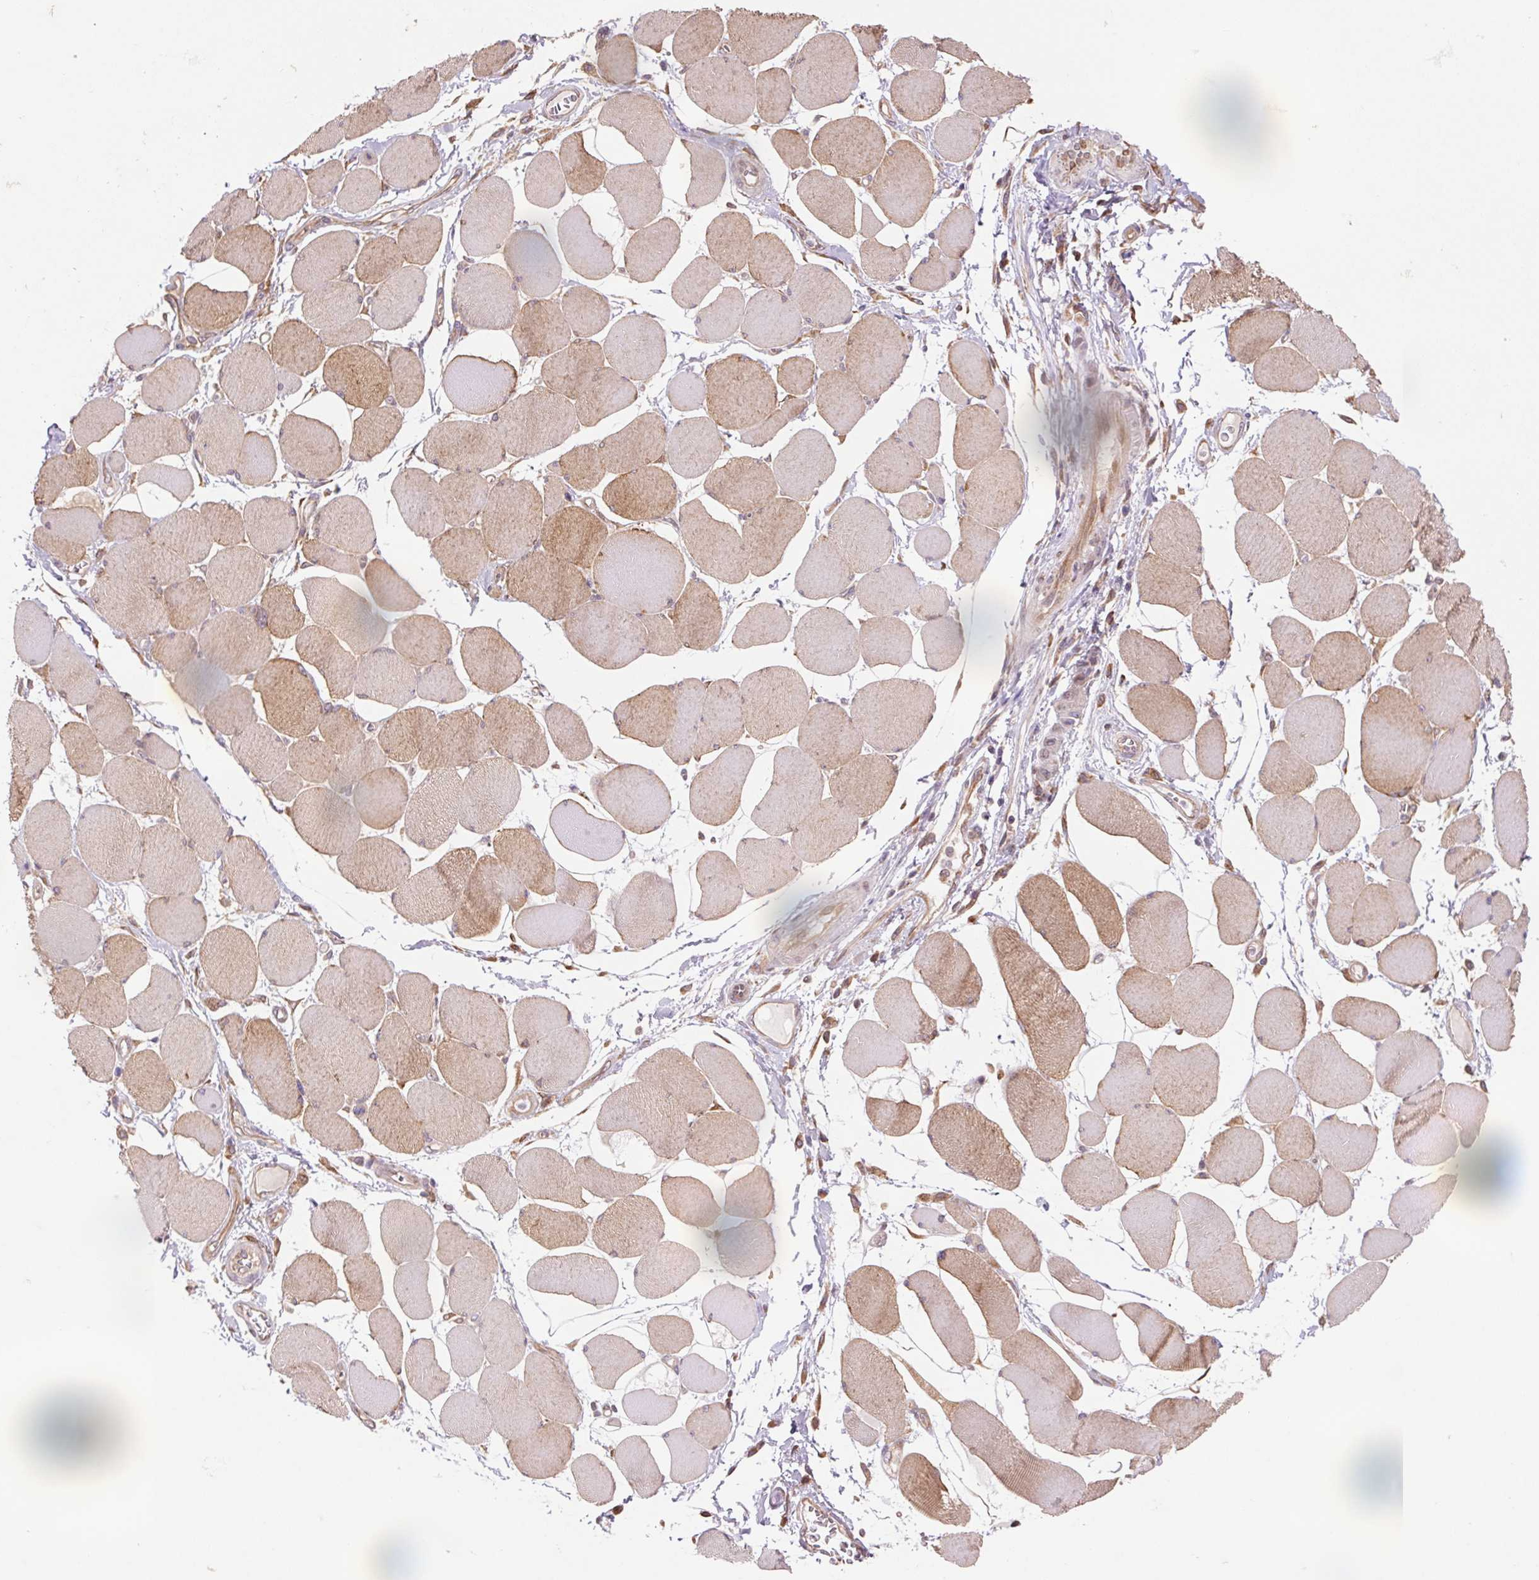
{"staining": {"intensity": "moderate", "quantity": "25%-75%", "location": "cytoplasmic/membranous"}, "tissue": "skeletal muscle", "cell_type": "Myocytes", "image_type": "normal", "snomed": [{"axis": "morphology", "description": "Normal tissue, NOS"}, {"axis": "topography", "description": "Skeletal muscle"}], "caption": "Immunohistochemical staining of unremarkable human skeletal muscle shows 25%-75% levels of moderate cytoplasmic/membranous protein staining in approximately 25%-75% of myocytes. Using DAB (3,3'-diaminobenzidine) (brown) and hematoxylin (blue) stains, captured at high magnification using brightfield microscopy.", "gene": "KLHL20", "patient": {"sex": "female", "age": 75}}